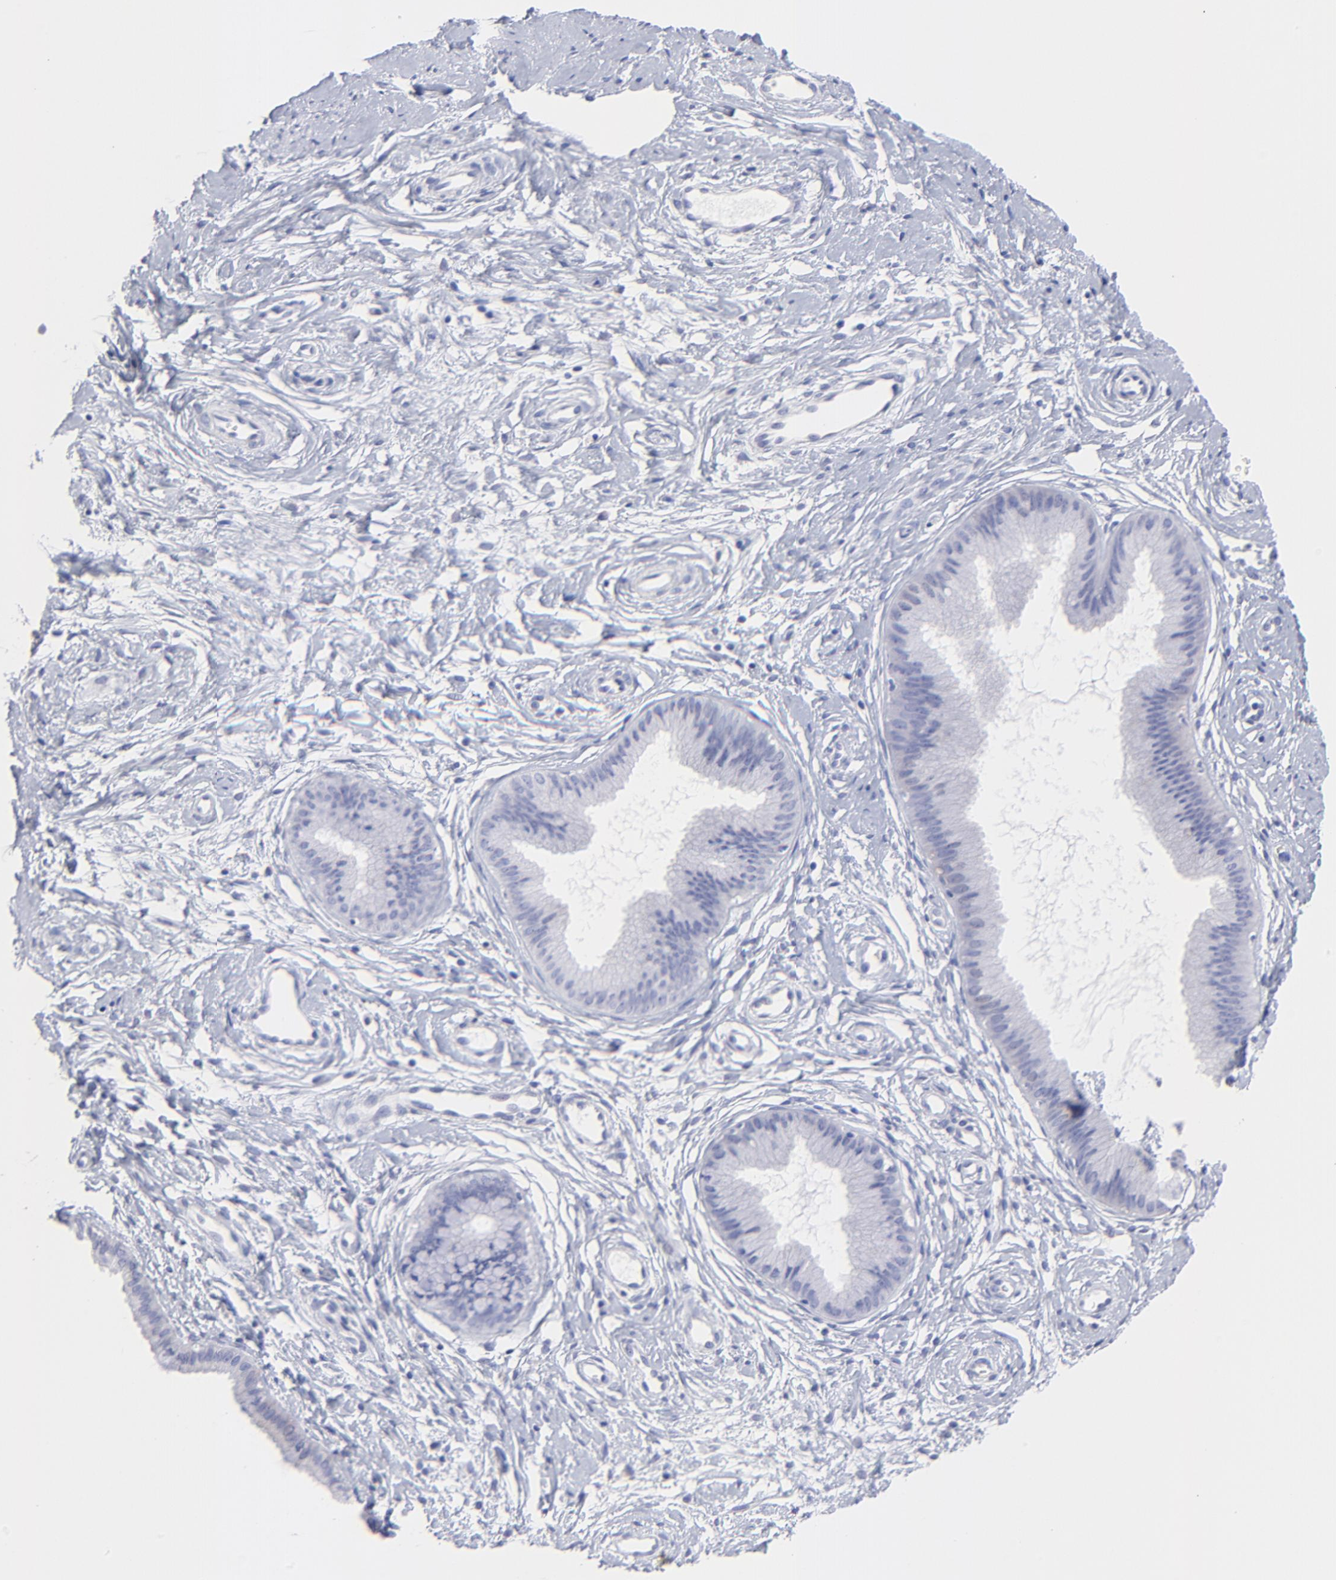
{"staining": {"intensity": "negative", "quantity": "none", "location": "none"}, "tissue": "cervix", "cell_type": "Glandular cells", "image_type": "normal", "snomed": [{"axis": "morphology", "description": "Normal tissue, NOS"}, {"axis": "topography", "description": "Cervix"}], "caption": "IHC micrograph of normal human cervix stained for a protein (brown), which displays no staining in glandular cells.", "gene": "HORMAD2", "patient": {"sex": "female", "age": 39}}